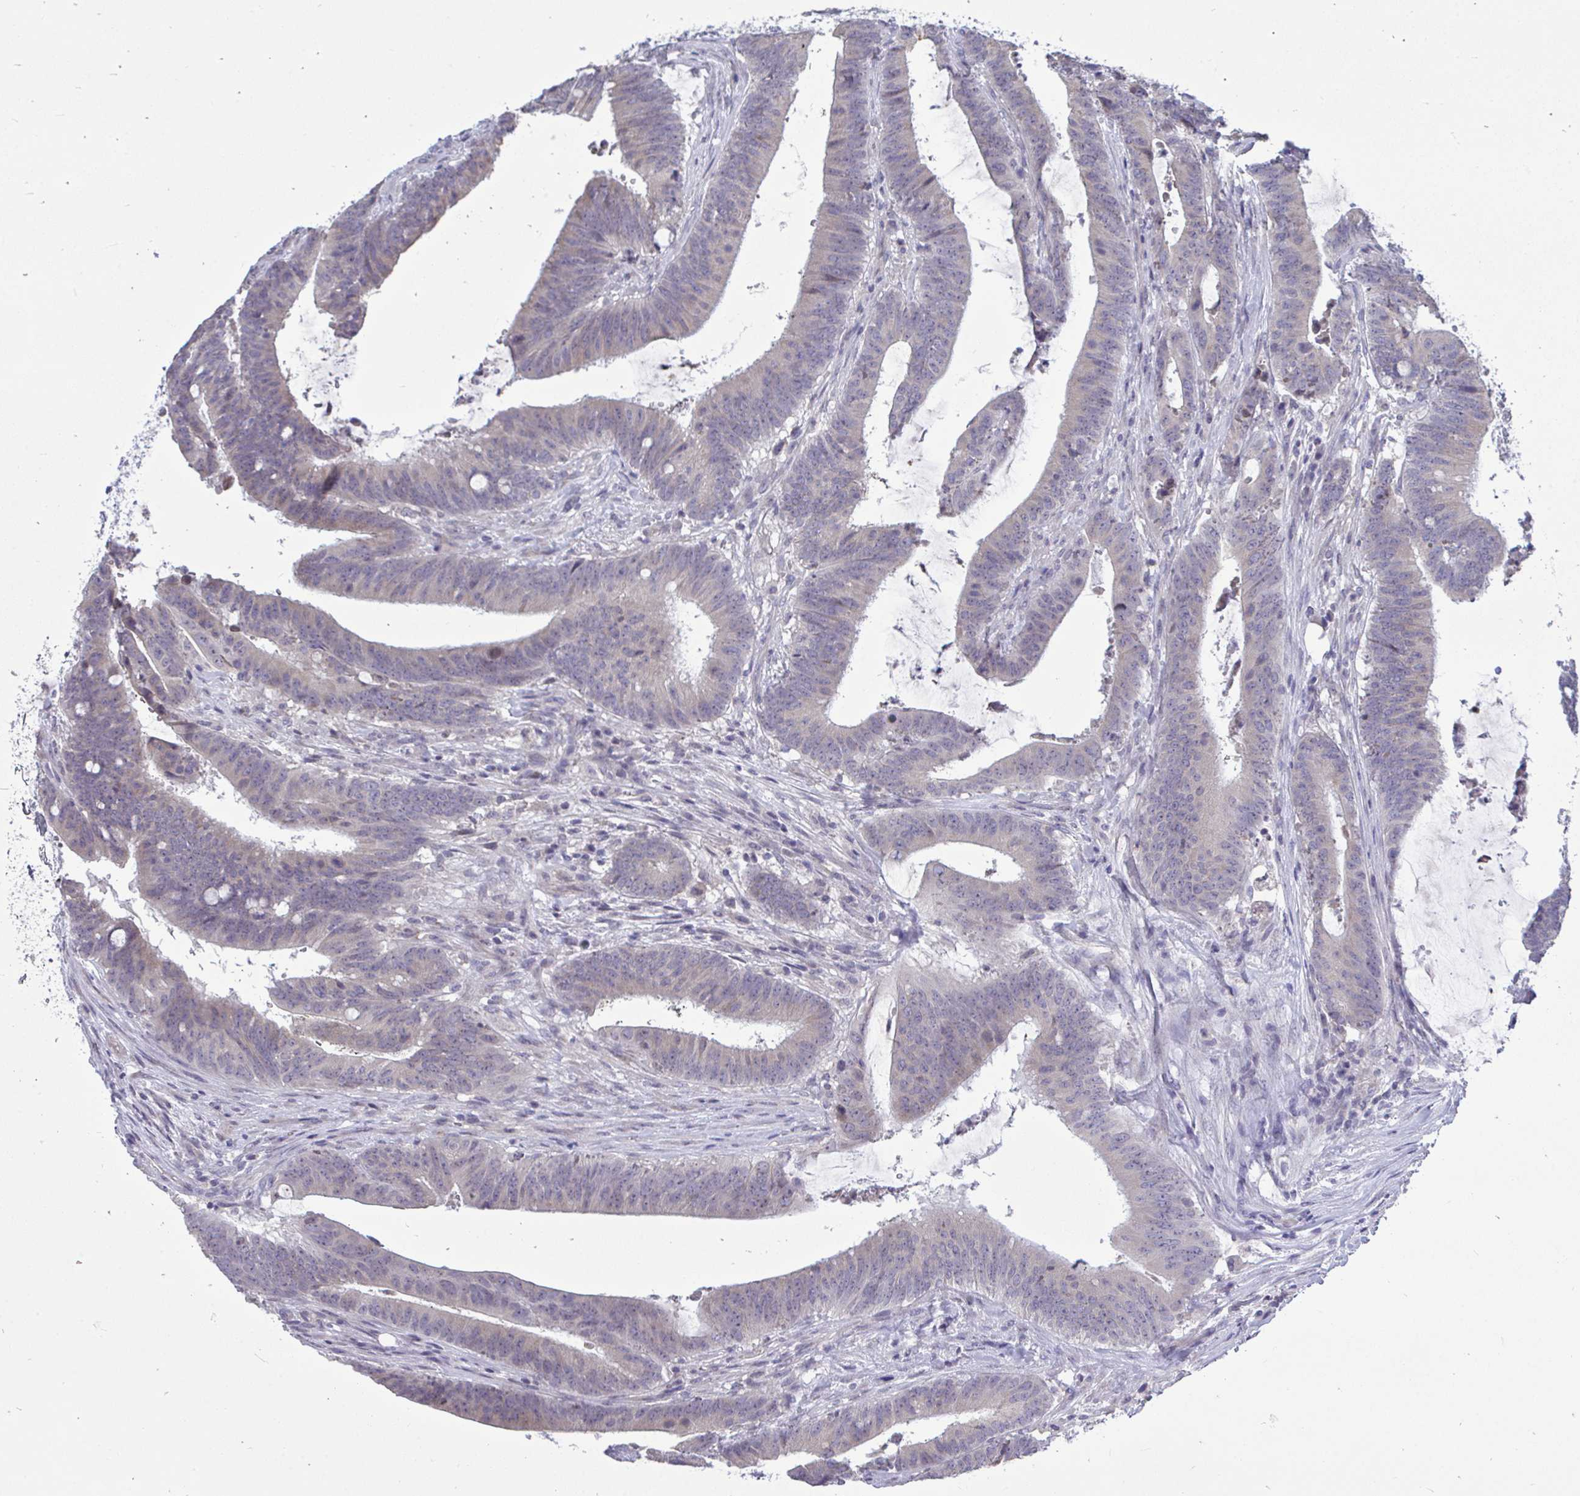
{"staining": {"intensity": "negative", "quantity": "none", "location": "none"}, "tissue": "colorectal cancer", "cell_type": "Tumor cells", "image_type": "cancer", "snomed": [{"axis": "morphology", "description": "Adenocarcinoma, NOS"}, {"axis": "topography", "description": "Colon"}], "caption": "The image shows no staining of tumor cells in colorectal cancer (adenocarcinoma).", "gene": "PIGK", "patient": {"sex": "female", "age": 43}}